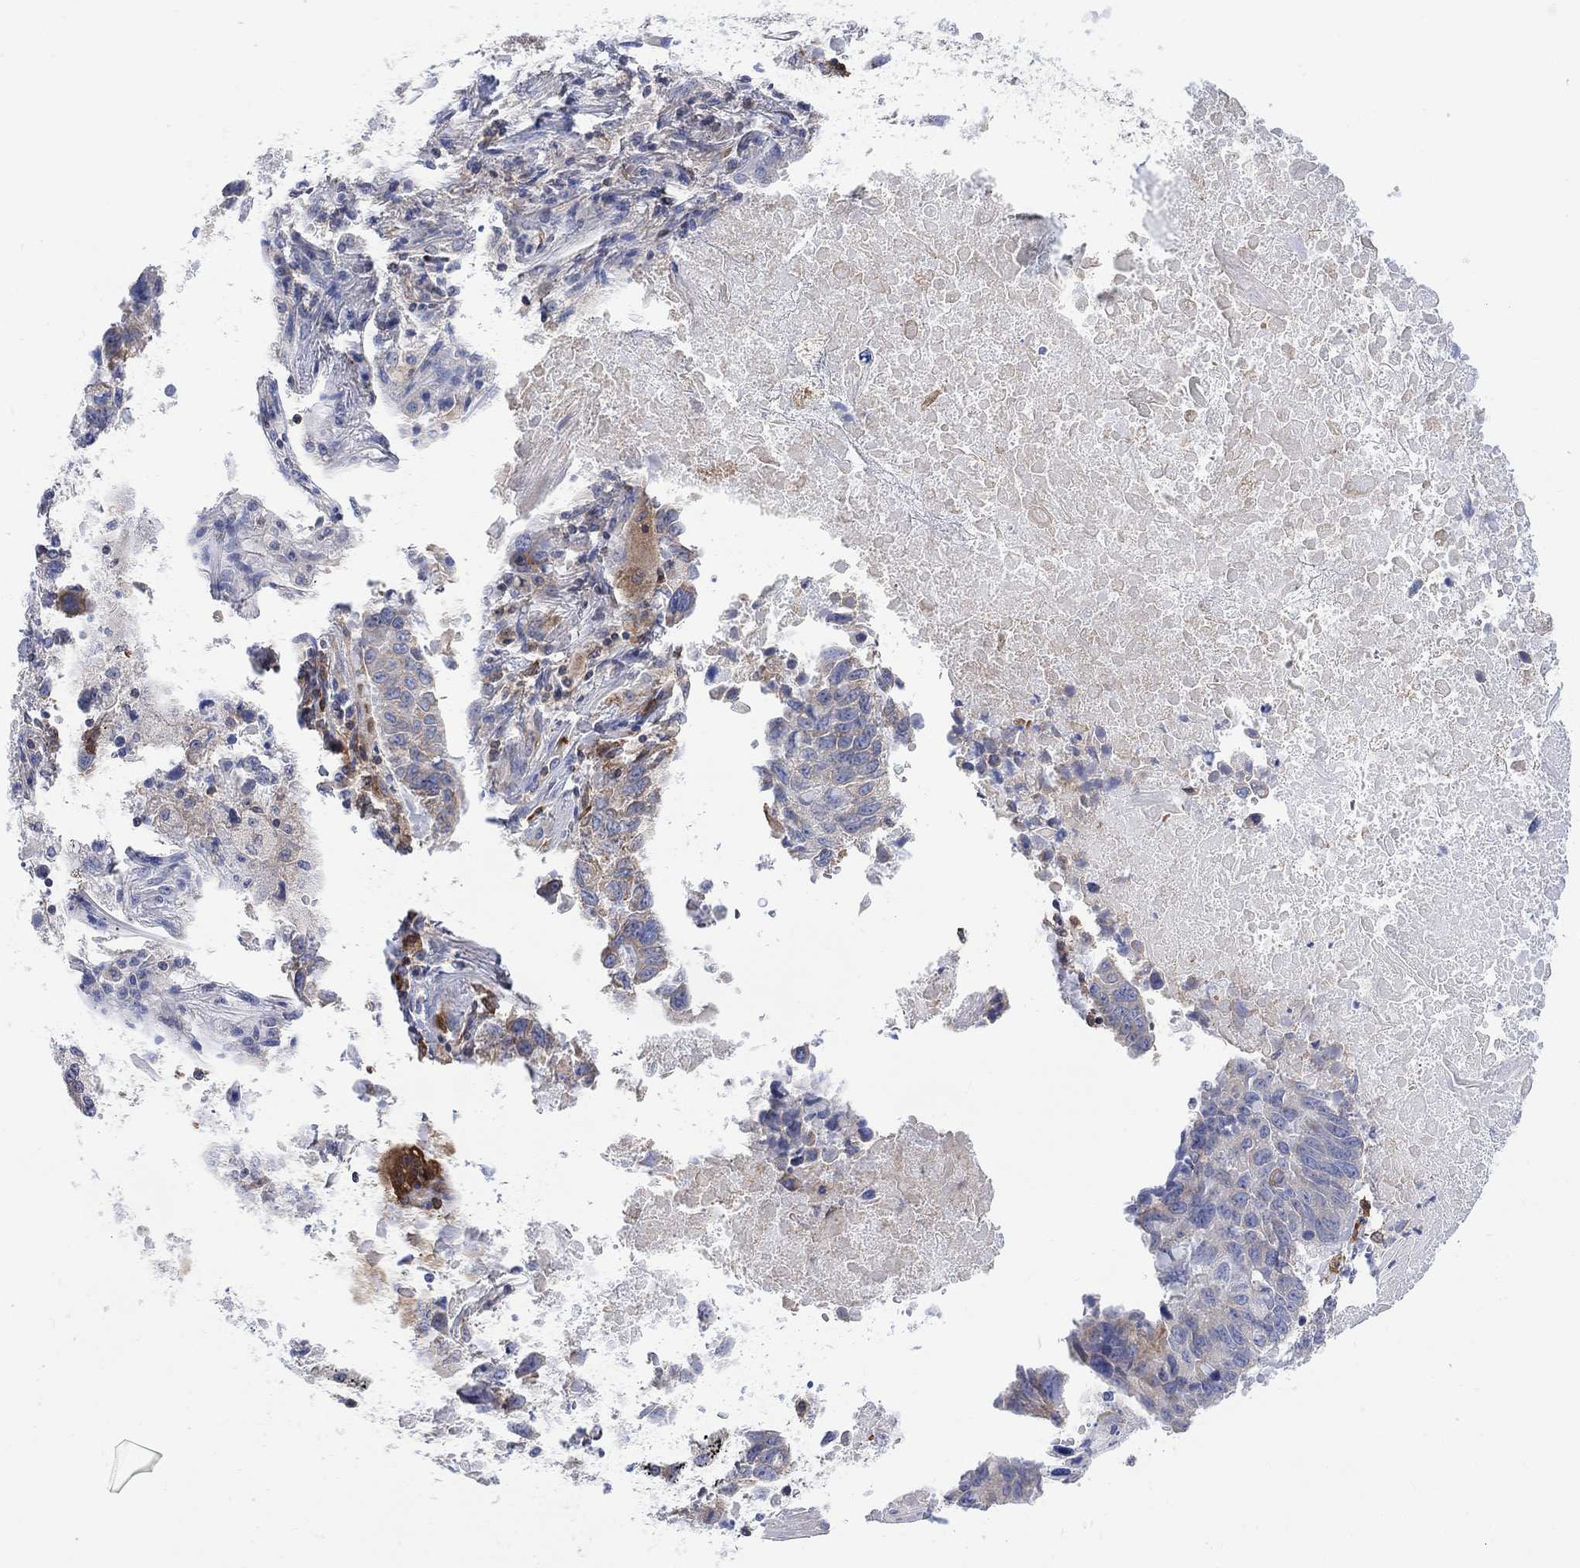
{"staining": {"intensity": "moderate", "quantity": "<25%", "location": "cytoplasmic/membranous"}, "tissue": "lung cancer", "cell_type": "Tumor cells", "image_type": "cancer", "snomed": [{"axis": "morphology", "description": "Squamous cell carcinoma, NOS"}, {"axis": "topography", "description": "Lung"}], "caption": "Brown immunohistochemical staining in lung squamous cell carcinoma demonstrates moderate cytoplasmic/membranous expression in approximately <25% of tumor cells. (DAB IHC with brightfield microscopy, high magnification).", "gene": "GBP5", "patient": {"sex": "male", "age": 73}}